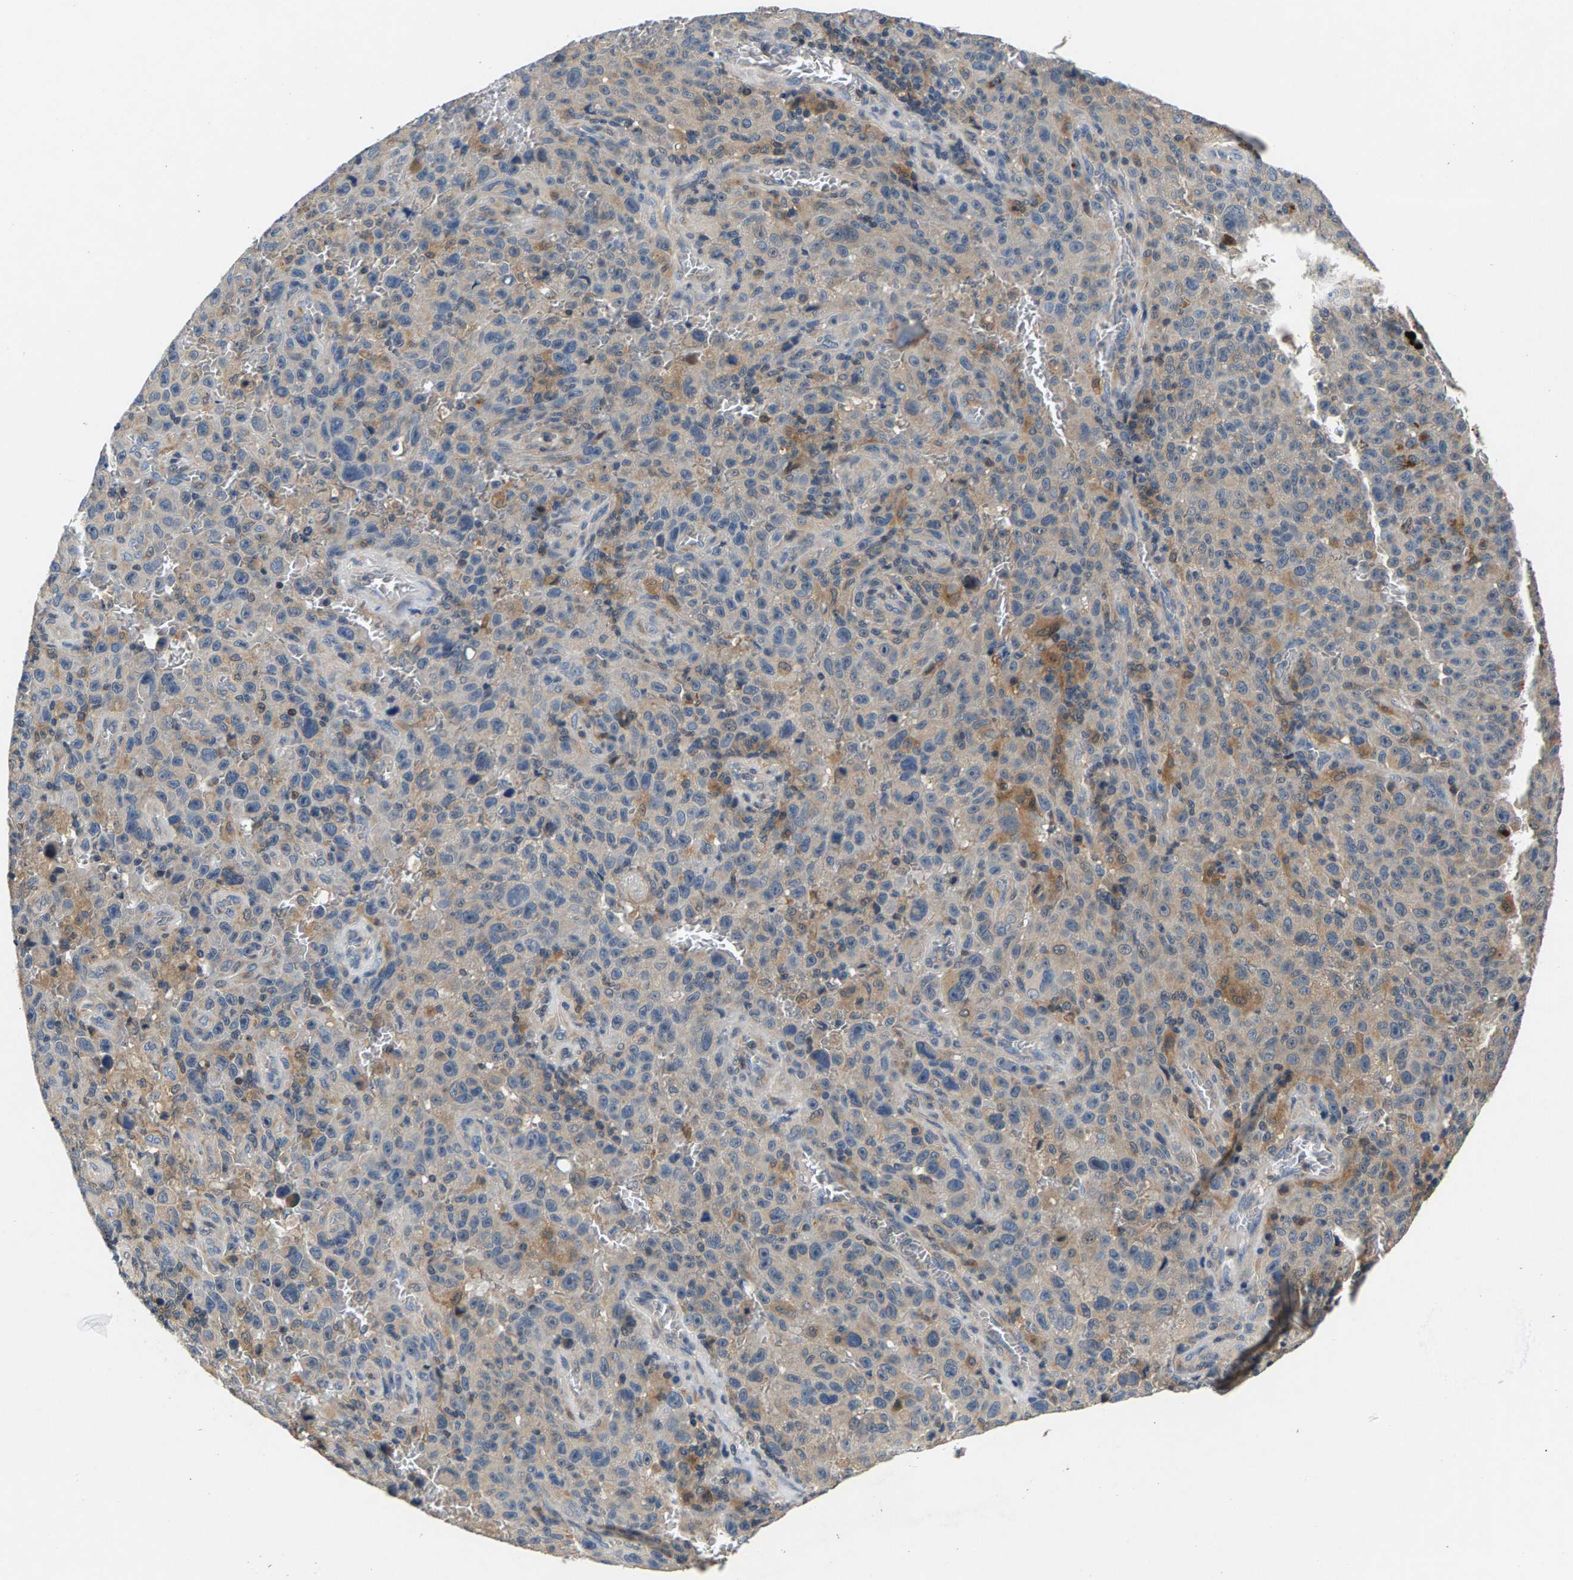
{"staining": {"intensity": "weak", "quantity": "<25%", "location": "cytoplasmic/membranous"}, "tissue": "melanoma", "cell_type": "Tumor cells", "image_type": "cancer", "snomed": [{"axis": "morphology", "description": "Malignant melanoma, NOS"}, {"axis": "topography", "description": "Skin"}], "caption": "Immunohistochemical staining of human melanoma displays no significant expression in tumor cells.", "gene": "NT5C", "patient": {"sex": "female", "age": 82}}